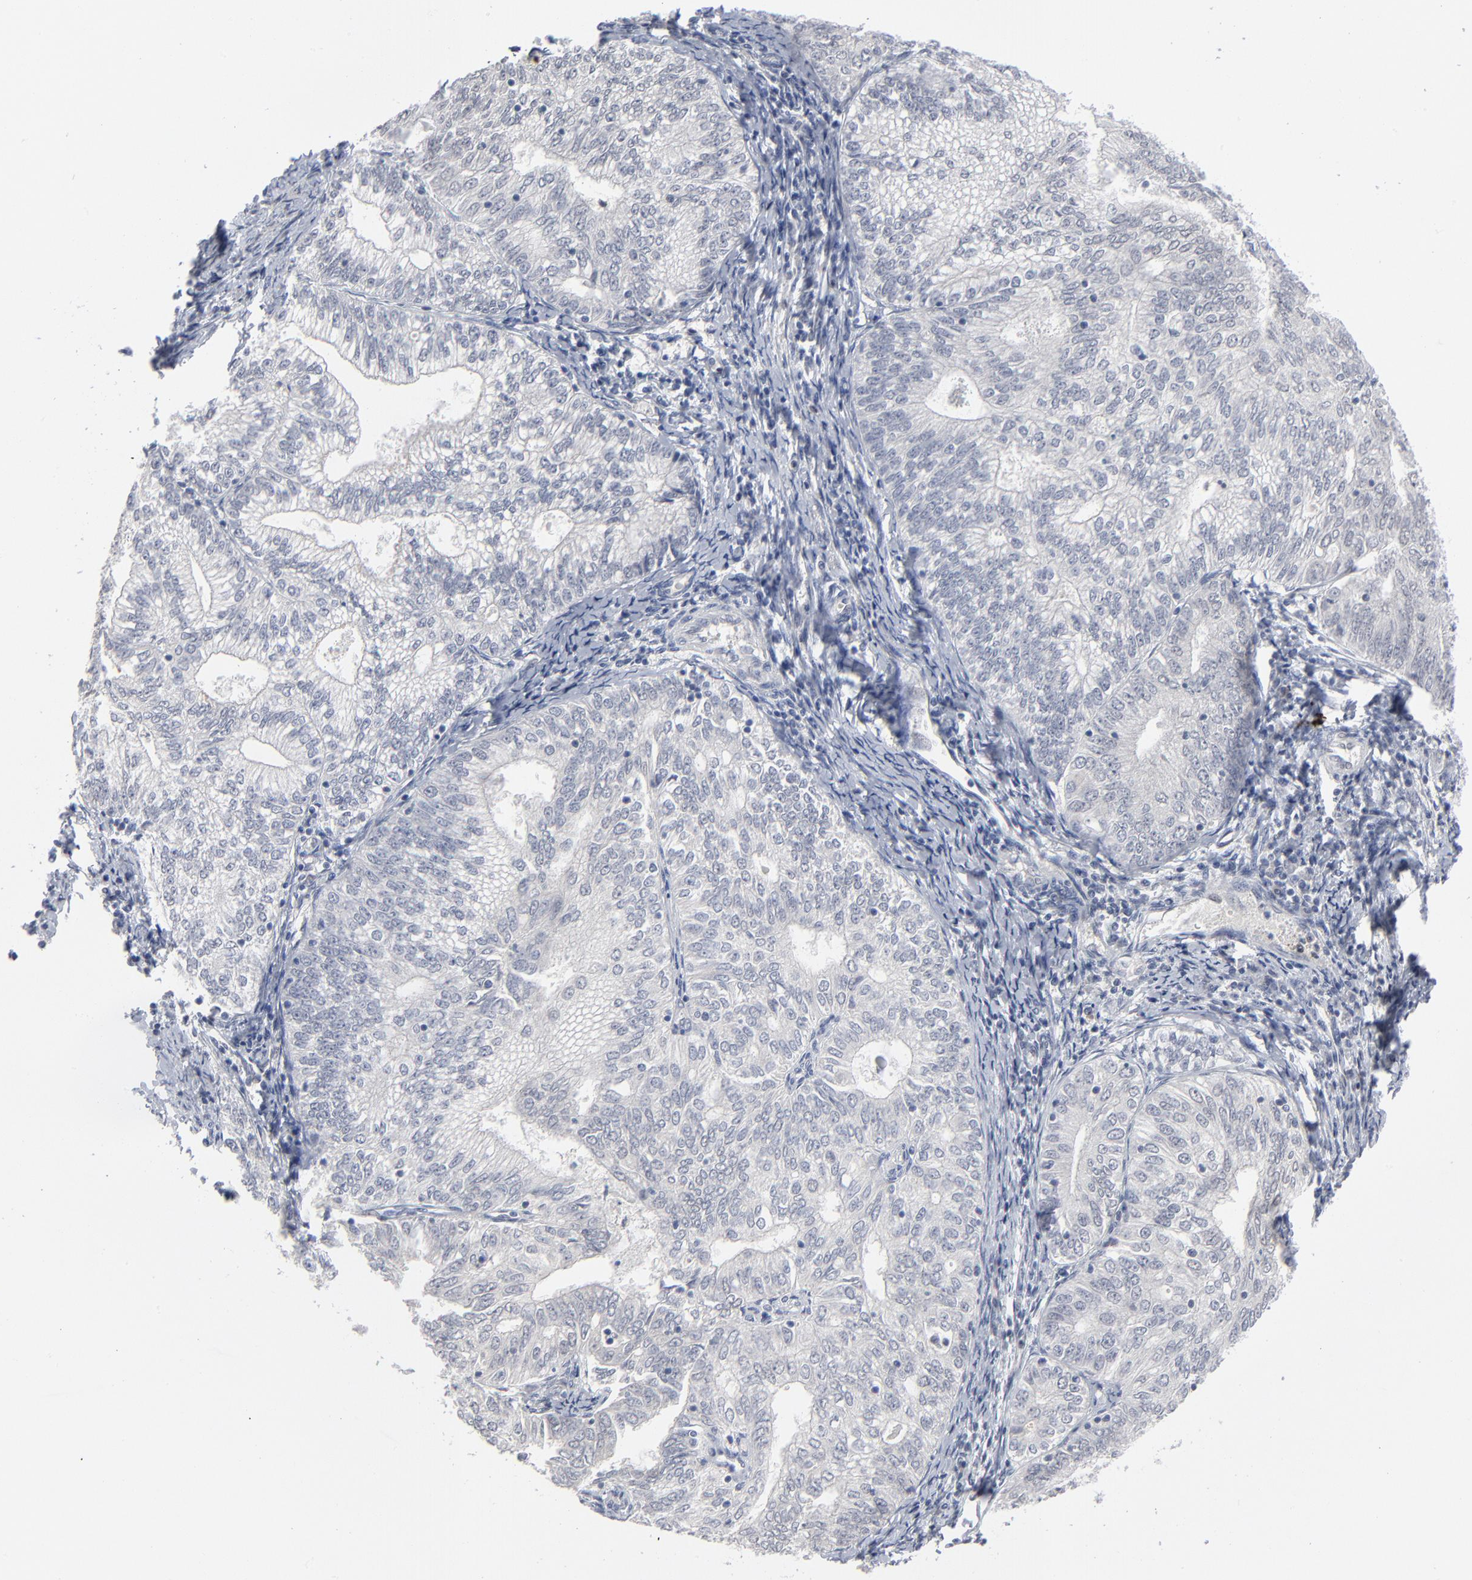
{"staining": {"intensity": "negative", "quantity": "none", "location": "none"}, "tissue": "endometrial cancer", "cell_type": "Tumor cells", "image_type": "cancer", "snomed": [{"axis": "morphology", "description": "Adenocarcinoma, NOS"}, {"axis": "topography", "description": "Endometrium"}], "caption": "Tumor cells show no significant protein staining in endometrial cancer (adenocarcinoma).", "gene": "FOXN2", "patient": {"sex": "female", "age": 69}}